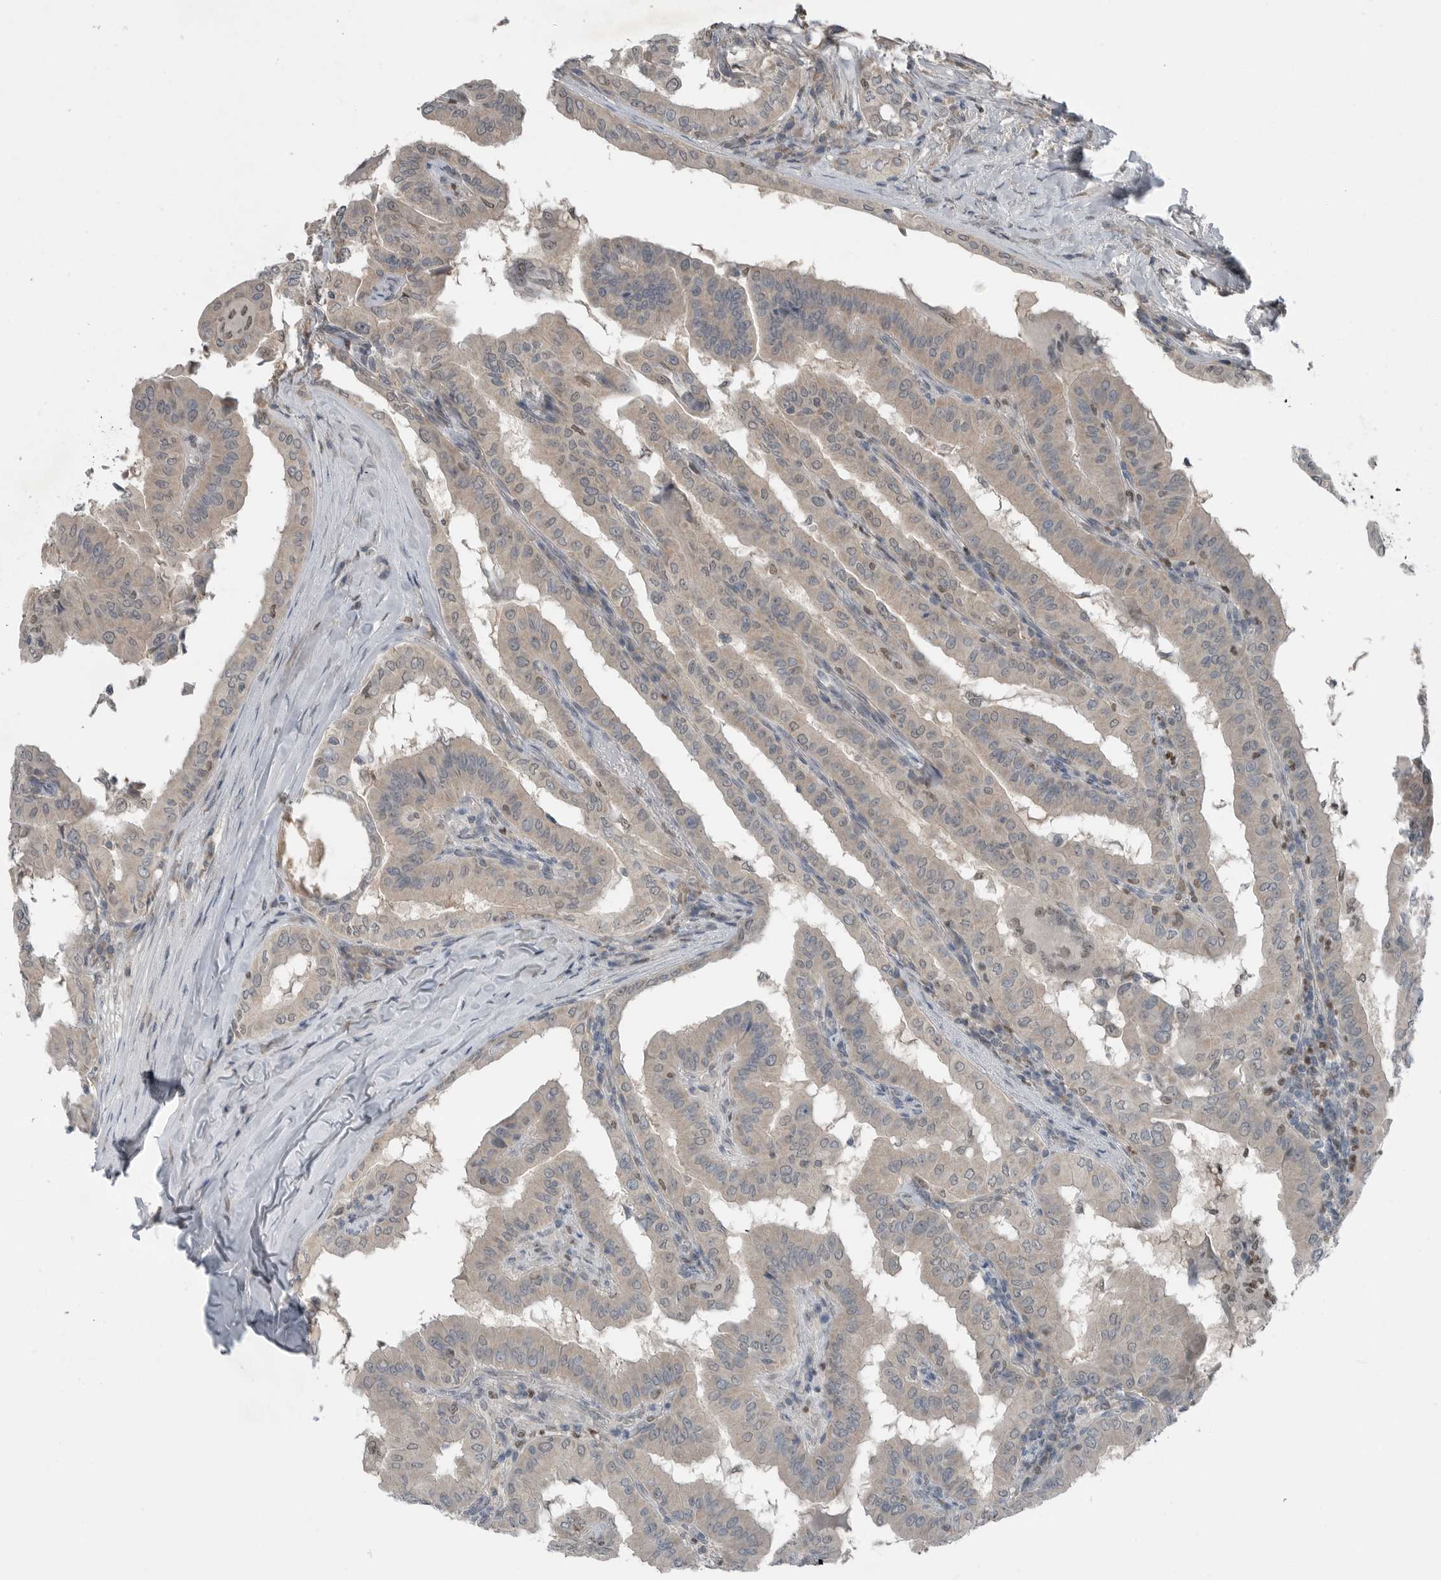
{"staining": {"intensity": "negative", "quantity": "none", "location": "none"}, "tissue": "thyroid cancer", "cell_type": "Tumor cells", "image_type": "cancer", "snomed": [{"axis": "morphology", "description": "Papillary adenocarcinoma, NOS"}, {"axis": "topography", "description": "Thyroid gland"}], "caption": "Tumor cells are negative for brown protein staining in thyroid cancer.", "gene": "MFAP3L", "patient": {"sex": "male", "age": 33}}